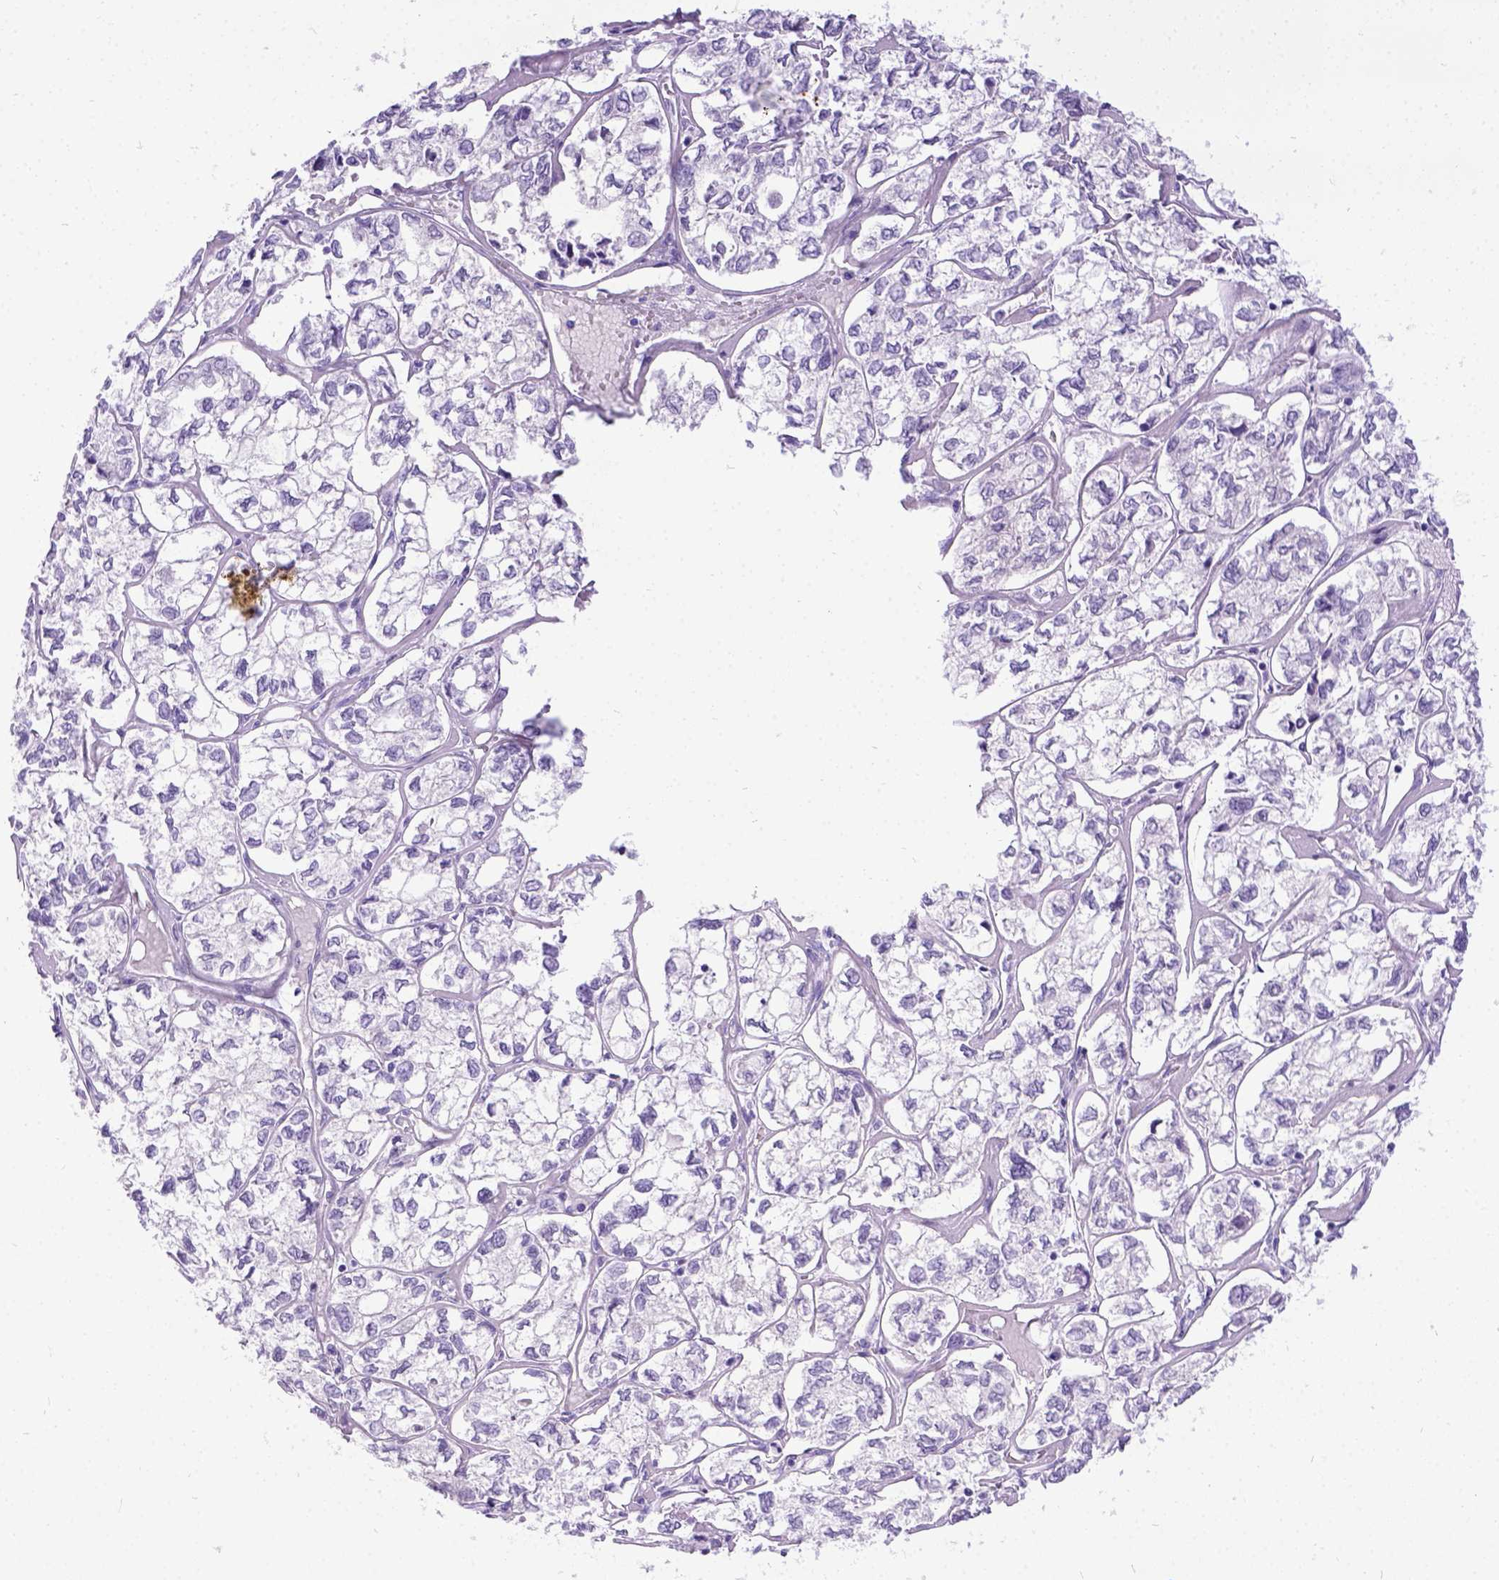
{"staining": {"intensity": "negative", "quantity": "none", "location": "none"}, "tissue": "ovarian cancer", "cell_type": "Tumor cells", "image_type": "cancer", "snomed": [{"axis": "morphology", "description": "Carcinoma, endometroid"}, {"axis": "topography", "description": "Ovary"}], "caption": "Micrograph shows no protein expression in tumor cells of ovarian cancer tissue.", "gene": "IGF2", "patient": {"sex": "female", "age": 64}}